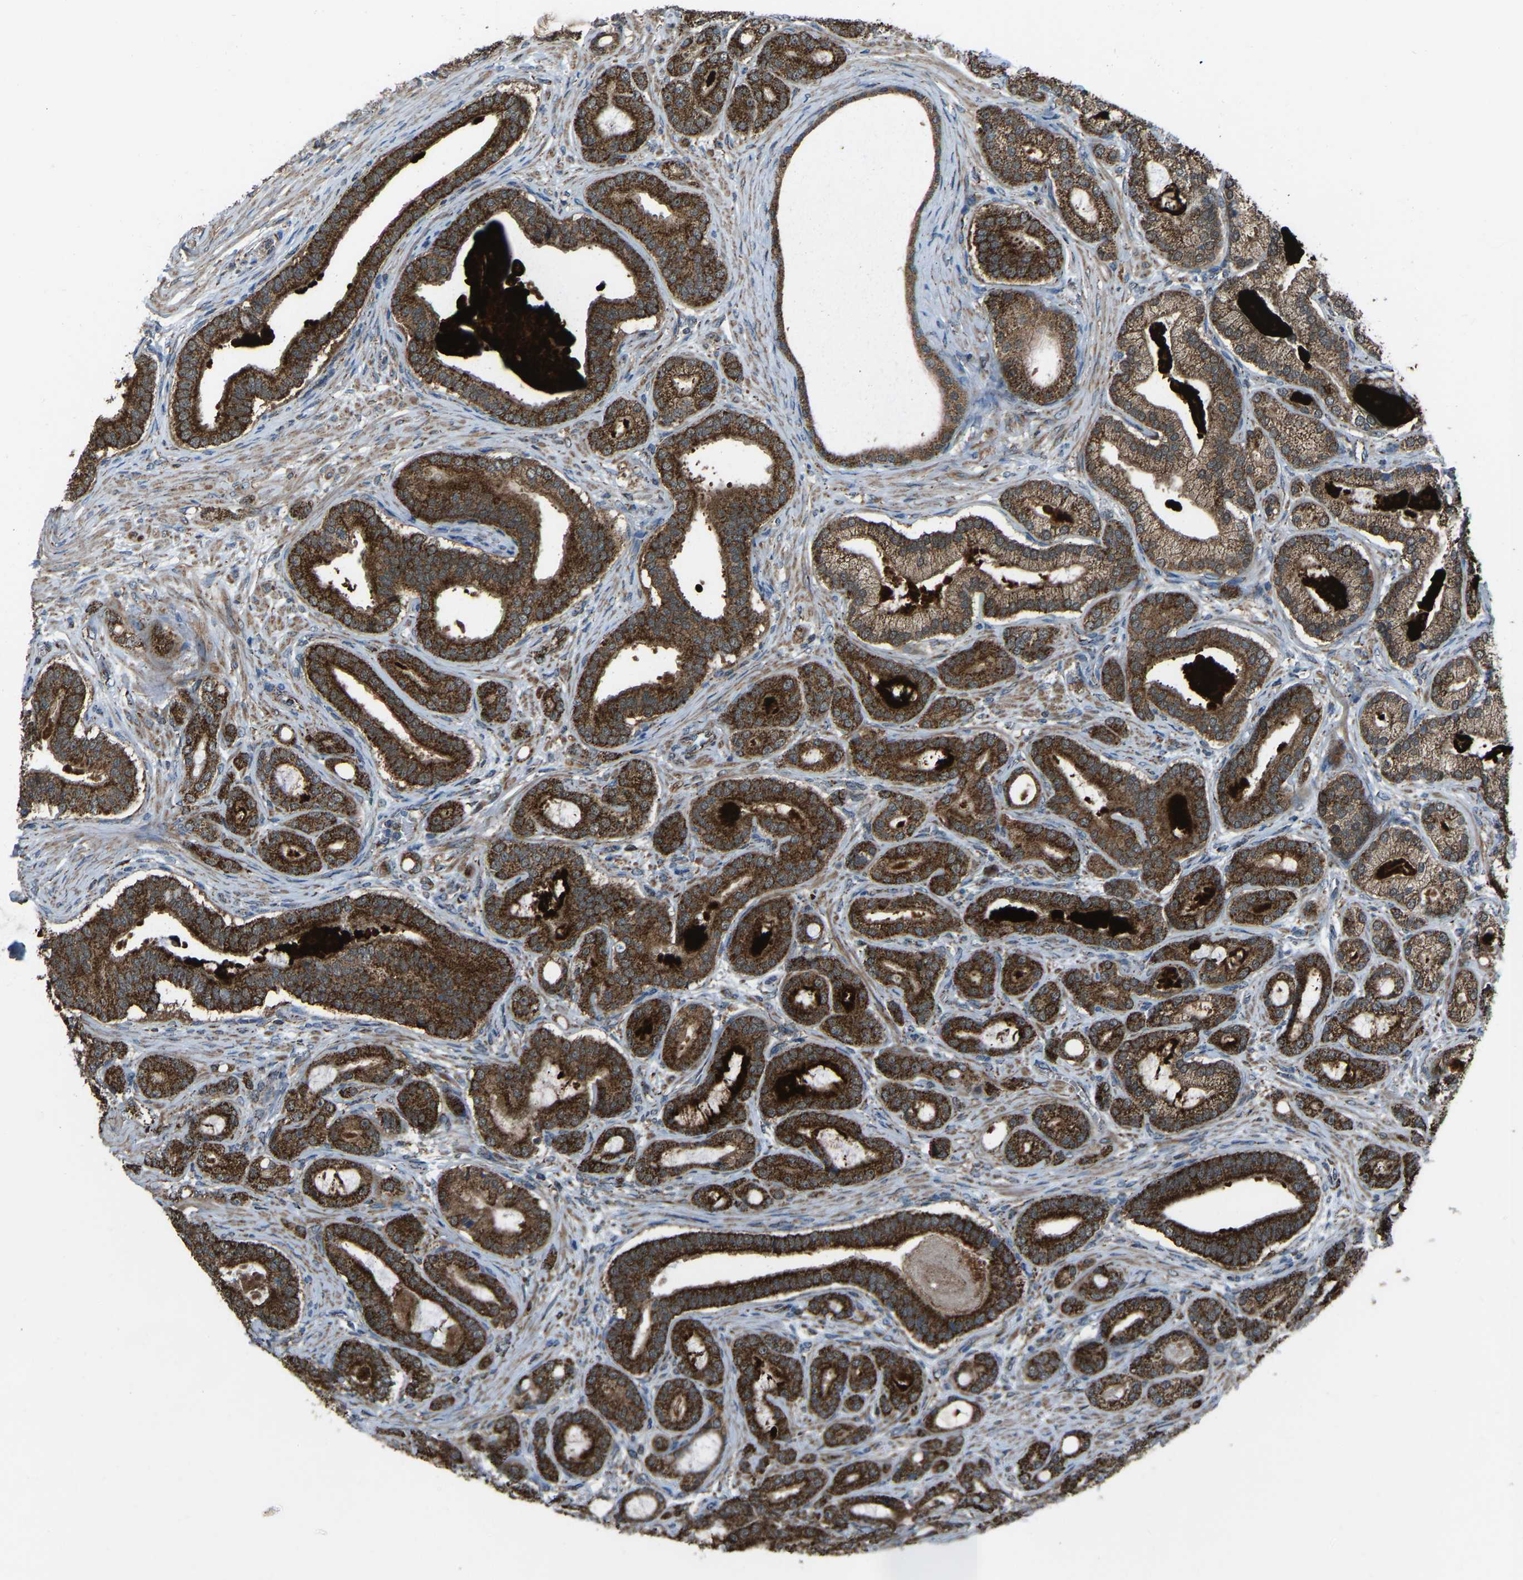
{"staining": {"intensity": "strong", "quantity": ">75%", "location": "cytoplasmic/membranous"}, "tissue": "prostate cancer", "cell_type": "Tumor cells", "image_type": "cancer", "snomed": [{"axis": "morphology", "description": "Adenocarcinoma, High grade"}, {"axis": "topography", "description": "Prostate"}], "caption": "The micrograph shows a brown stain indicating the presence of a protein in the cytoplasmic/membranous of tumor cells in prostate cancer.", "gene": "AKR1A1", "patient": {"sex": "male", "age": 60}}